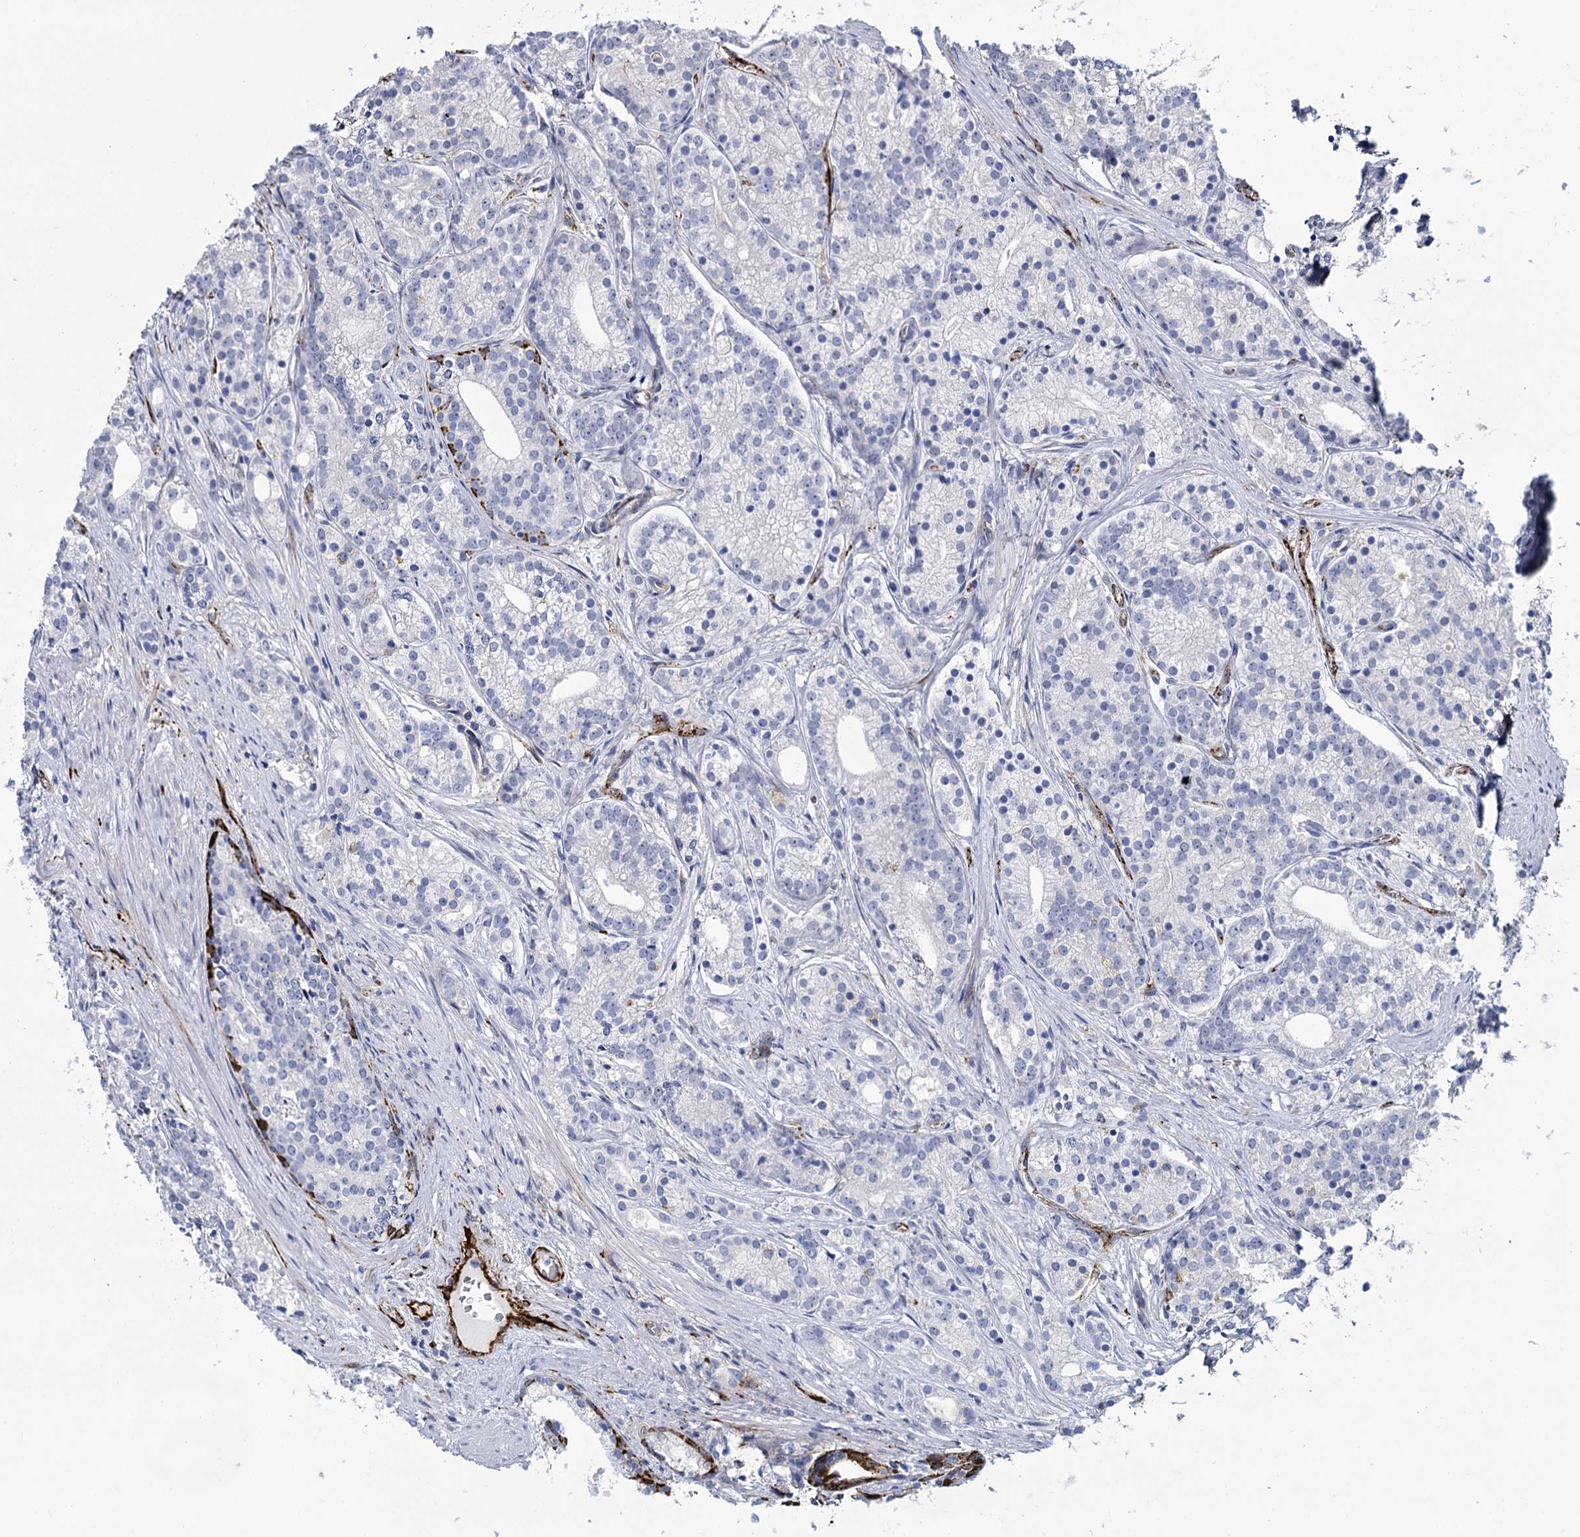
{"staining": {"intensity": "negative", "quantity": "none", "location": "none"}, "tissue": "prostate cancer", "cell_type": "Tumor cells", "image_type": "cancer", "snomed": [{"axis": "morphology", "description": "Adenocarcinoma, Low grade"}, {"axis": "topography", "description": "Prostate"}], "caption": "This is an immunohistochemistry (IHC) micrograph of low-grade adenocarcinoma (prostate). There is no expression in tumor cells.", "gene": "SNCG", "patient": {"sex": "male", "age": 71}}